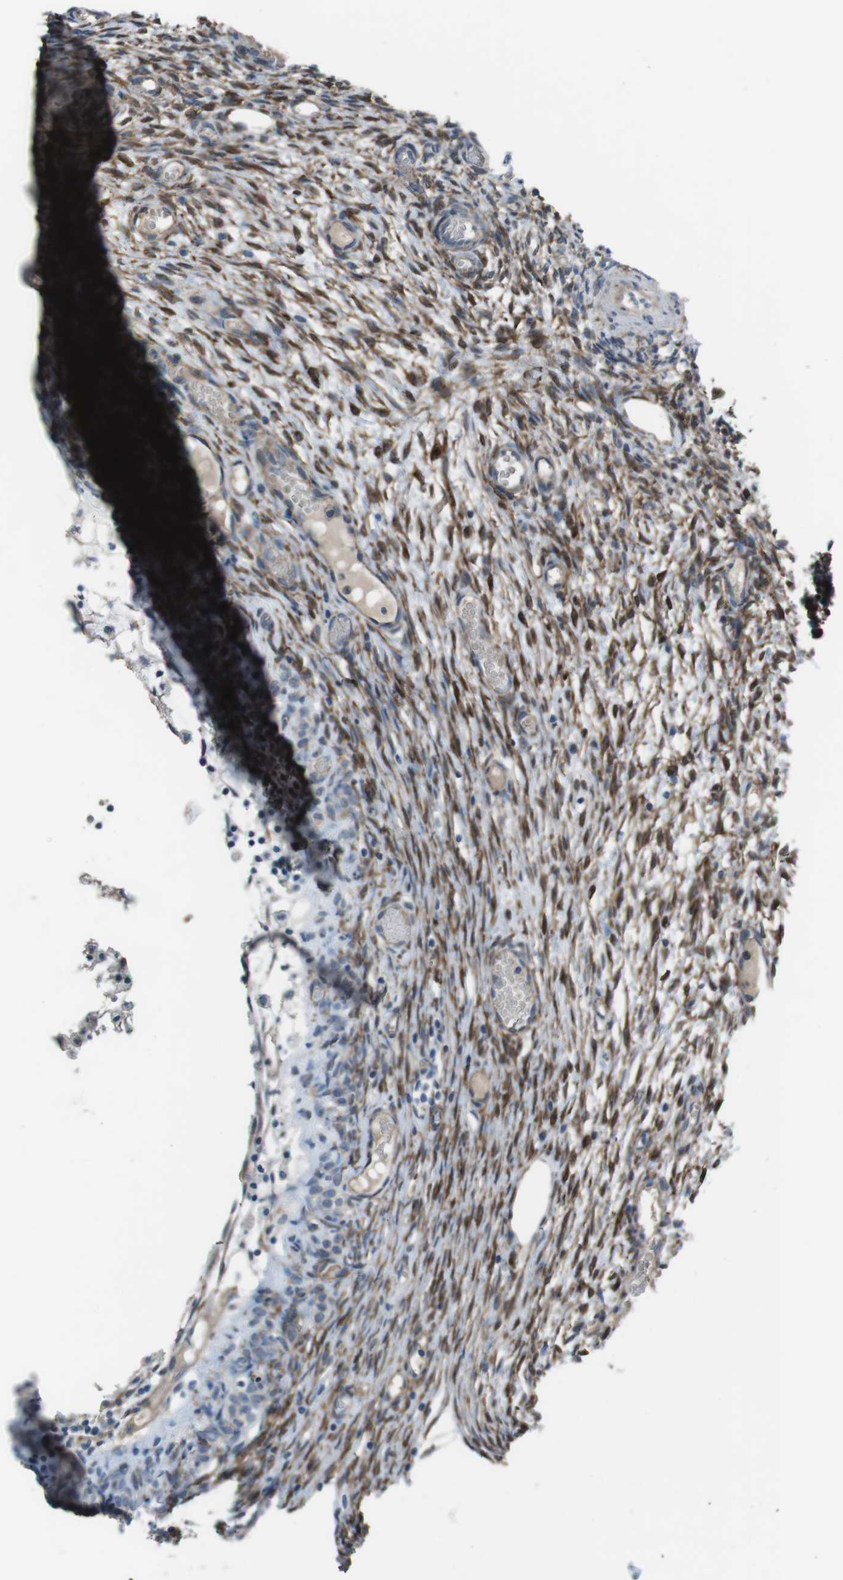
{"staining": {"intensity": "moderate", "quantity": ">75%", "location": "cytoplasmic/membranous,nuclear"}, "tissue": "ovary", "cell_type": "Ovarian stroma cells", "image_type": "normal", "snomed": [{"axis": "morphology", "description": "Normal tissue, NOS"}, {"axis": "topography", "description": "Ovary"}], "caption": "A photomicrograph of human ovary stained for a protein shows moderate cytoplasmic/membranous,nuclear brown staining in ovarian stroma cells.", "gene": "ANK2", "patient": {"sex": "female", "age": 35}}